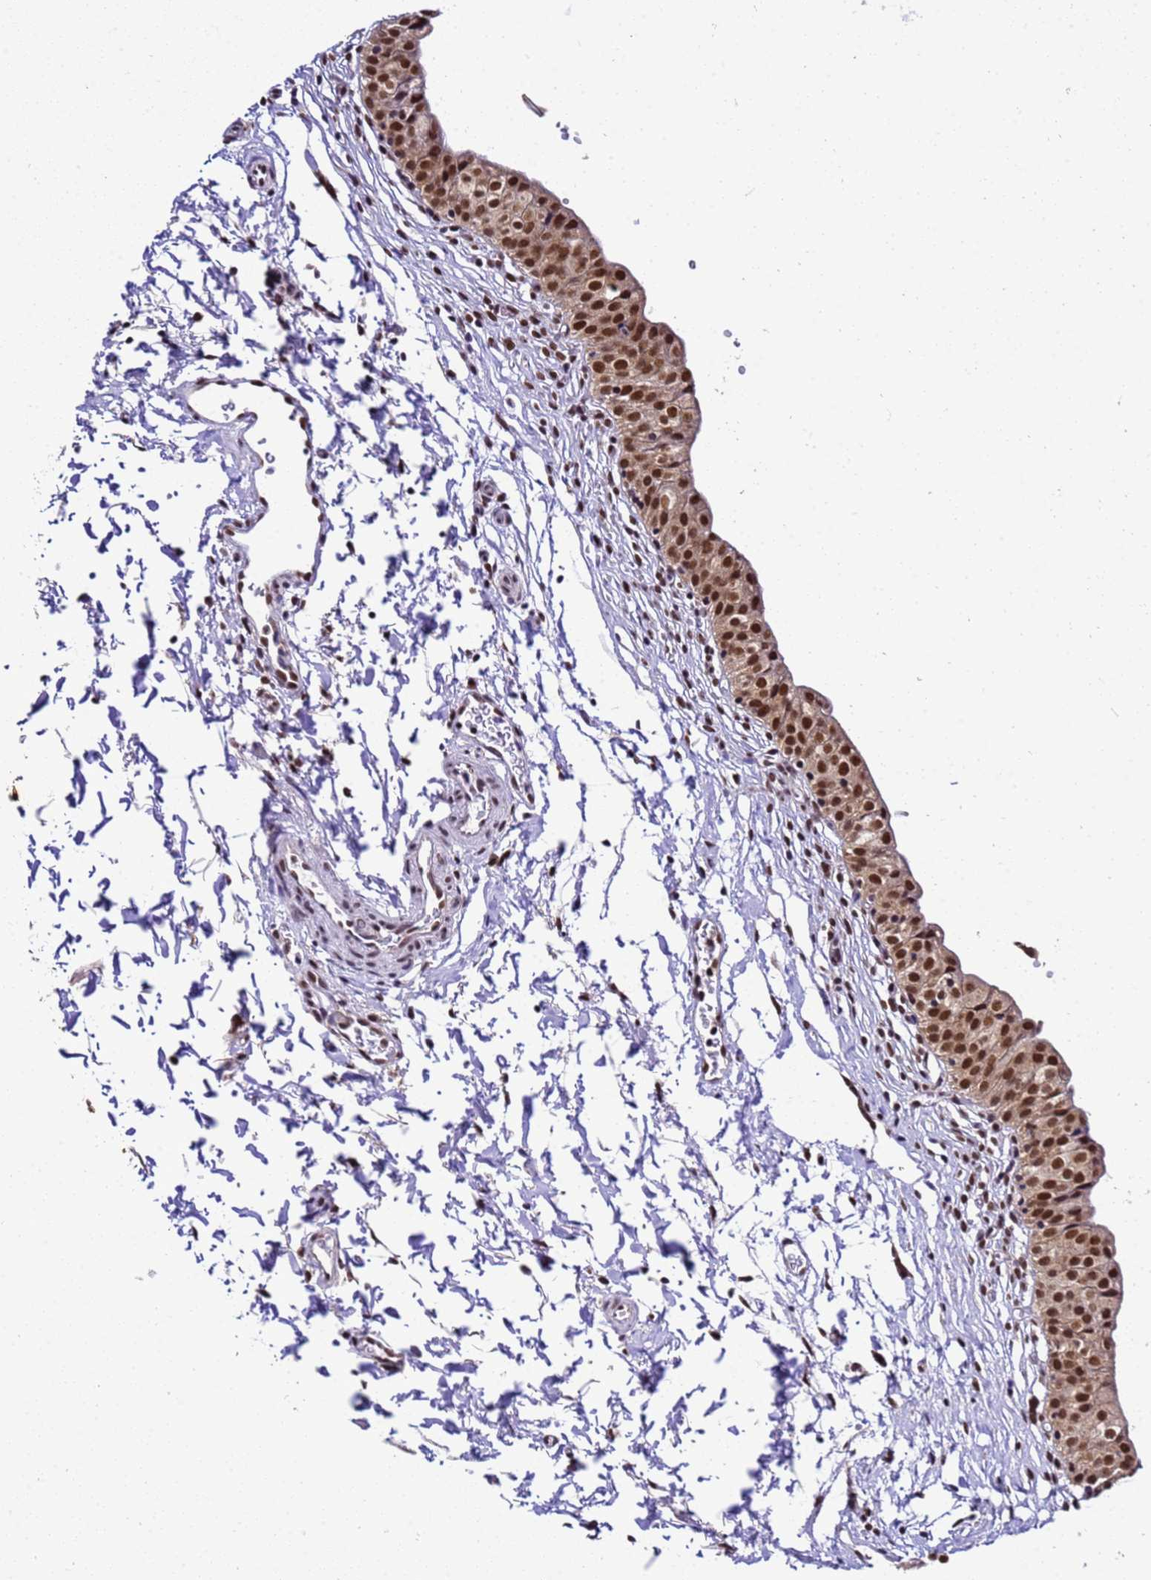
{"staining": {"intensity": "strong", "quantity": ">75%", "location": "nuclear"}, "tissue": "urinary bladder", "cell_type": "Urothelial cells", "image_type": "normal", "snomed": [{"axis": "morphology", "description": "Normal tissue, NOS"}, {"axis": "topography", "description": "Urinary bladder"}, {"axis": "topography", "description": "Peripheral nerve tissue"}], "caption": "Protein analysis of unremarkable urinary bladder displays strong nuclear staining in approximately >75% of urothelial cells.", "gene": "SMN1", "patient": {"sex": "male", "age": 55}}